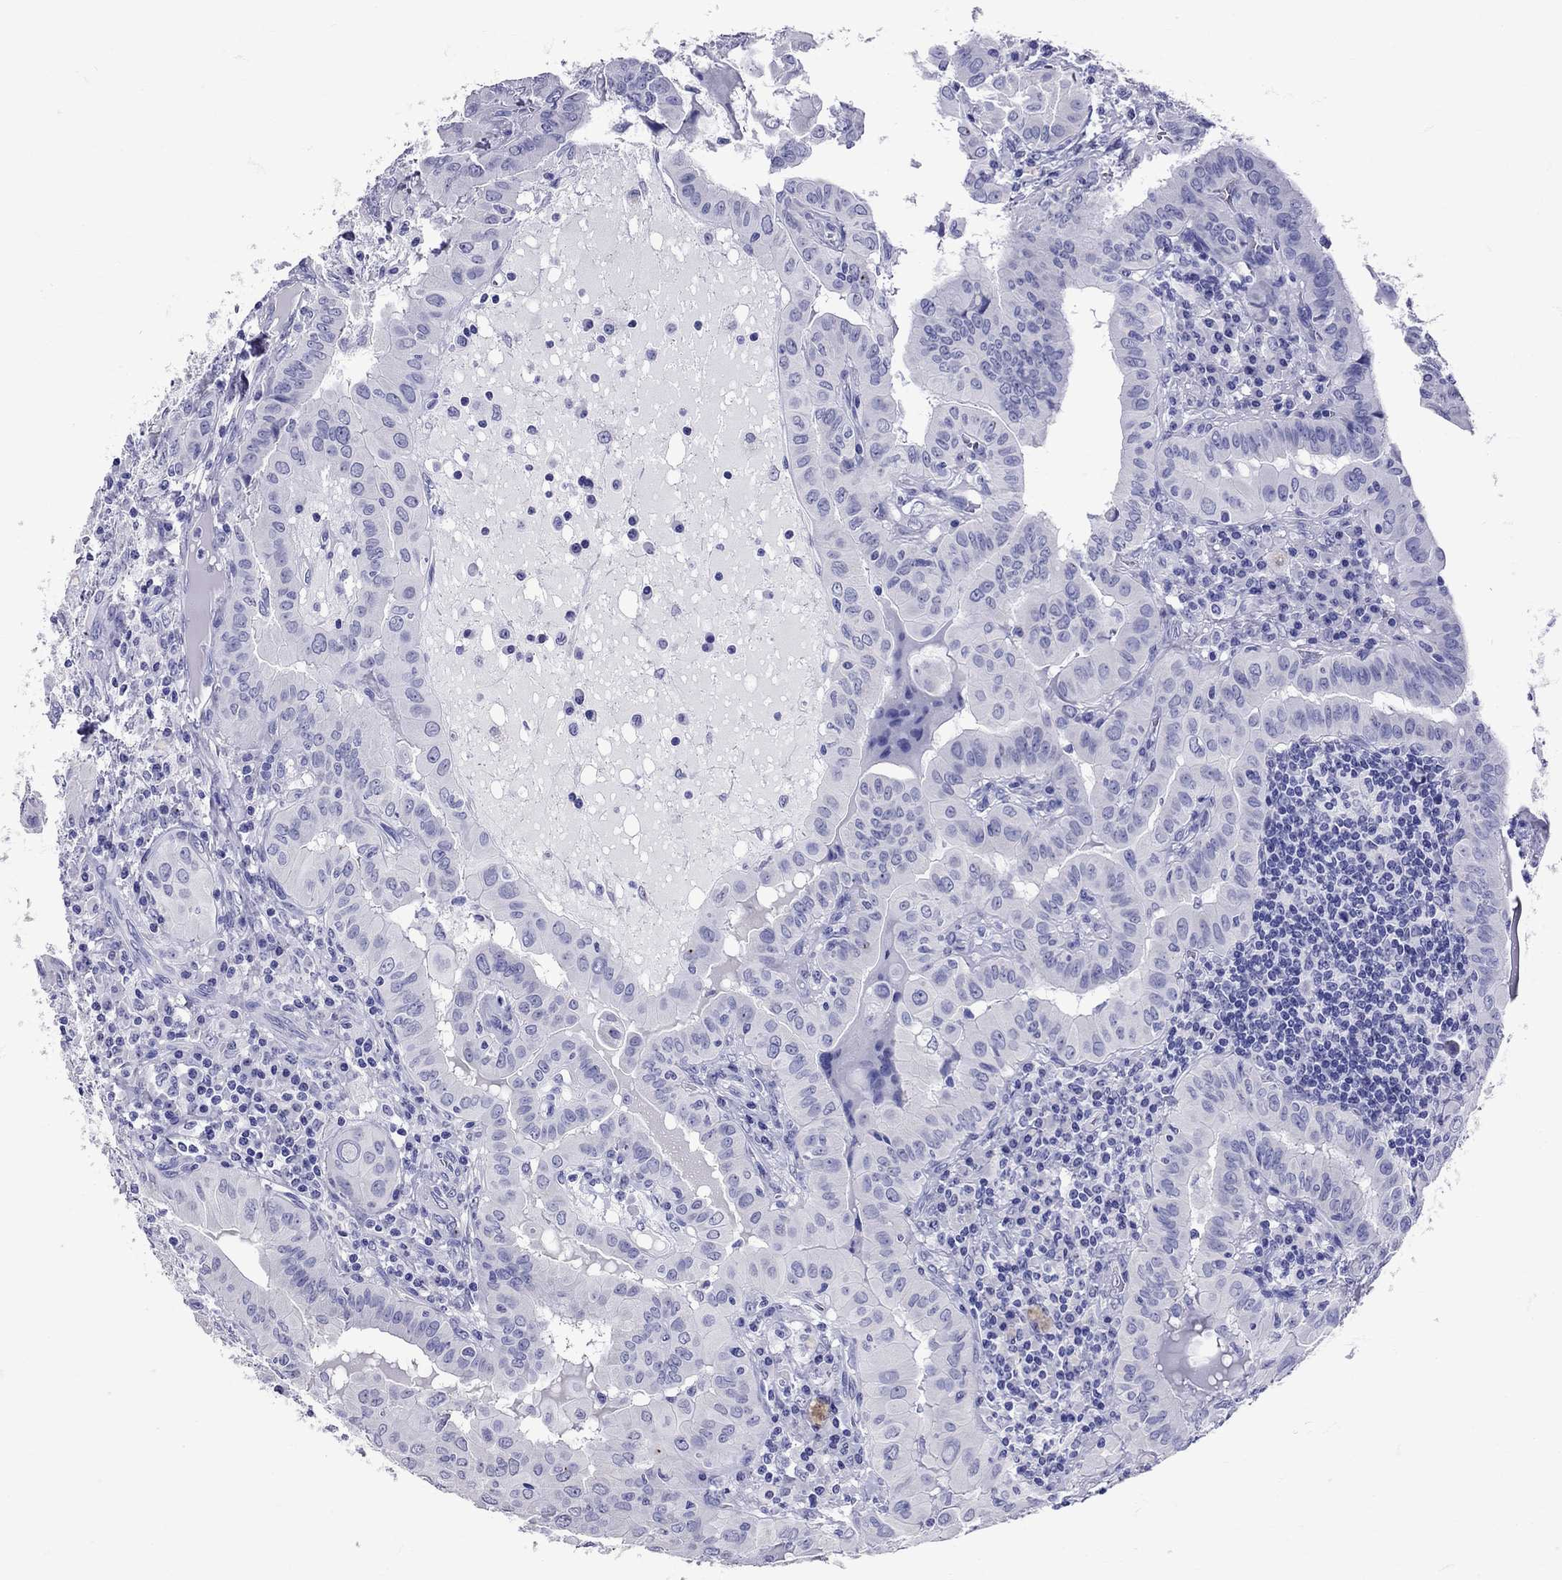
{"staining": {"intensity": "negative", "quantity": "none", "location": "none"}, "tissue": "thyroid cancer", "cell_type": "Tumor cells", "image_type": "cancer", "snomed": [{"axis": "morphology", "description": "Papillary adenocarcinoma, NOS"}, {"axis": "topography", "description": "Thyroid gland"}], "caption": "The immunohistochemistry (IHC) image has no significant positivity in tumor cells of papillary adenocarcinoma (thyroid) tissue.", "gene": "AVP", "patient": {"sex": "female", "age": 37}}